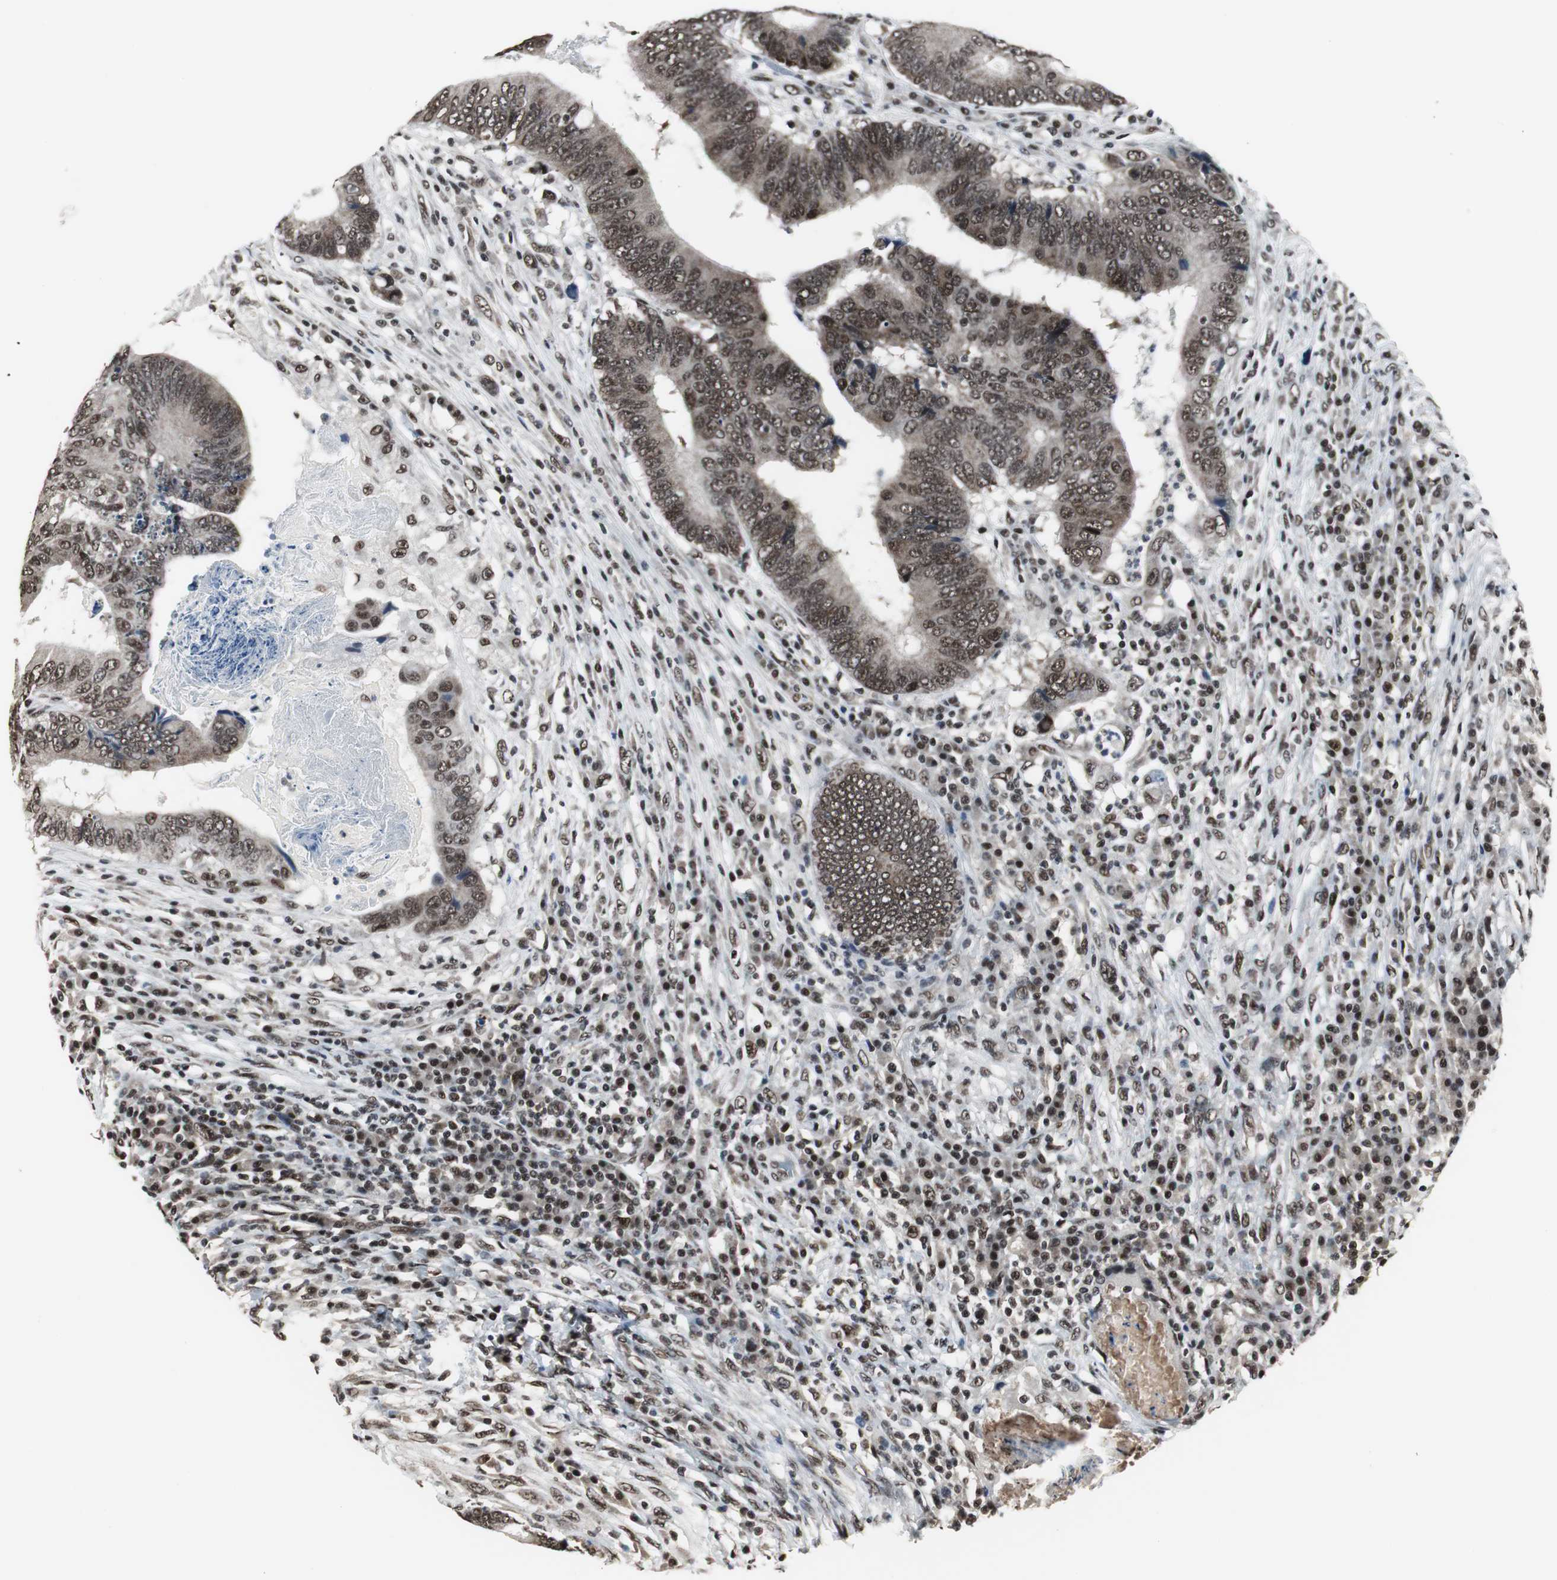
{"staining": {"intensity": "strong", "quantity": ">75%", "location": "nuclear"}, "tissue": "colorectal cancer", "cell_type": "Tumor cells", "image_type": "cancer", "snomed": [{"axis": "morphology", "description": "Adenocarcinoma, NOS"}, {"axis": "topography", "description": "Colon"}], "caption": "Immunohistochemical staining of human colorectal adenocarcinoma displays high levels of strong nuclear protein staining in about >75% of tumor cells.", "gene": "CDK9", "patient": {"sex": "female", "age": 78}}